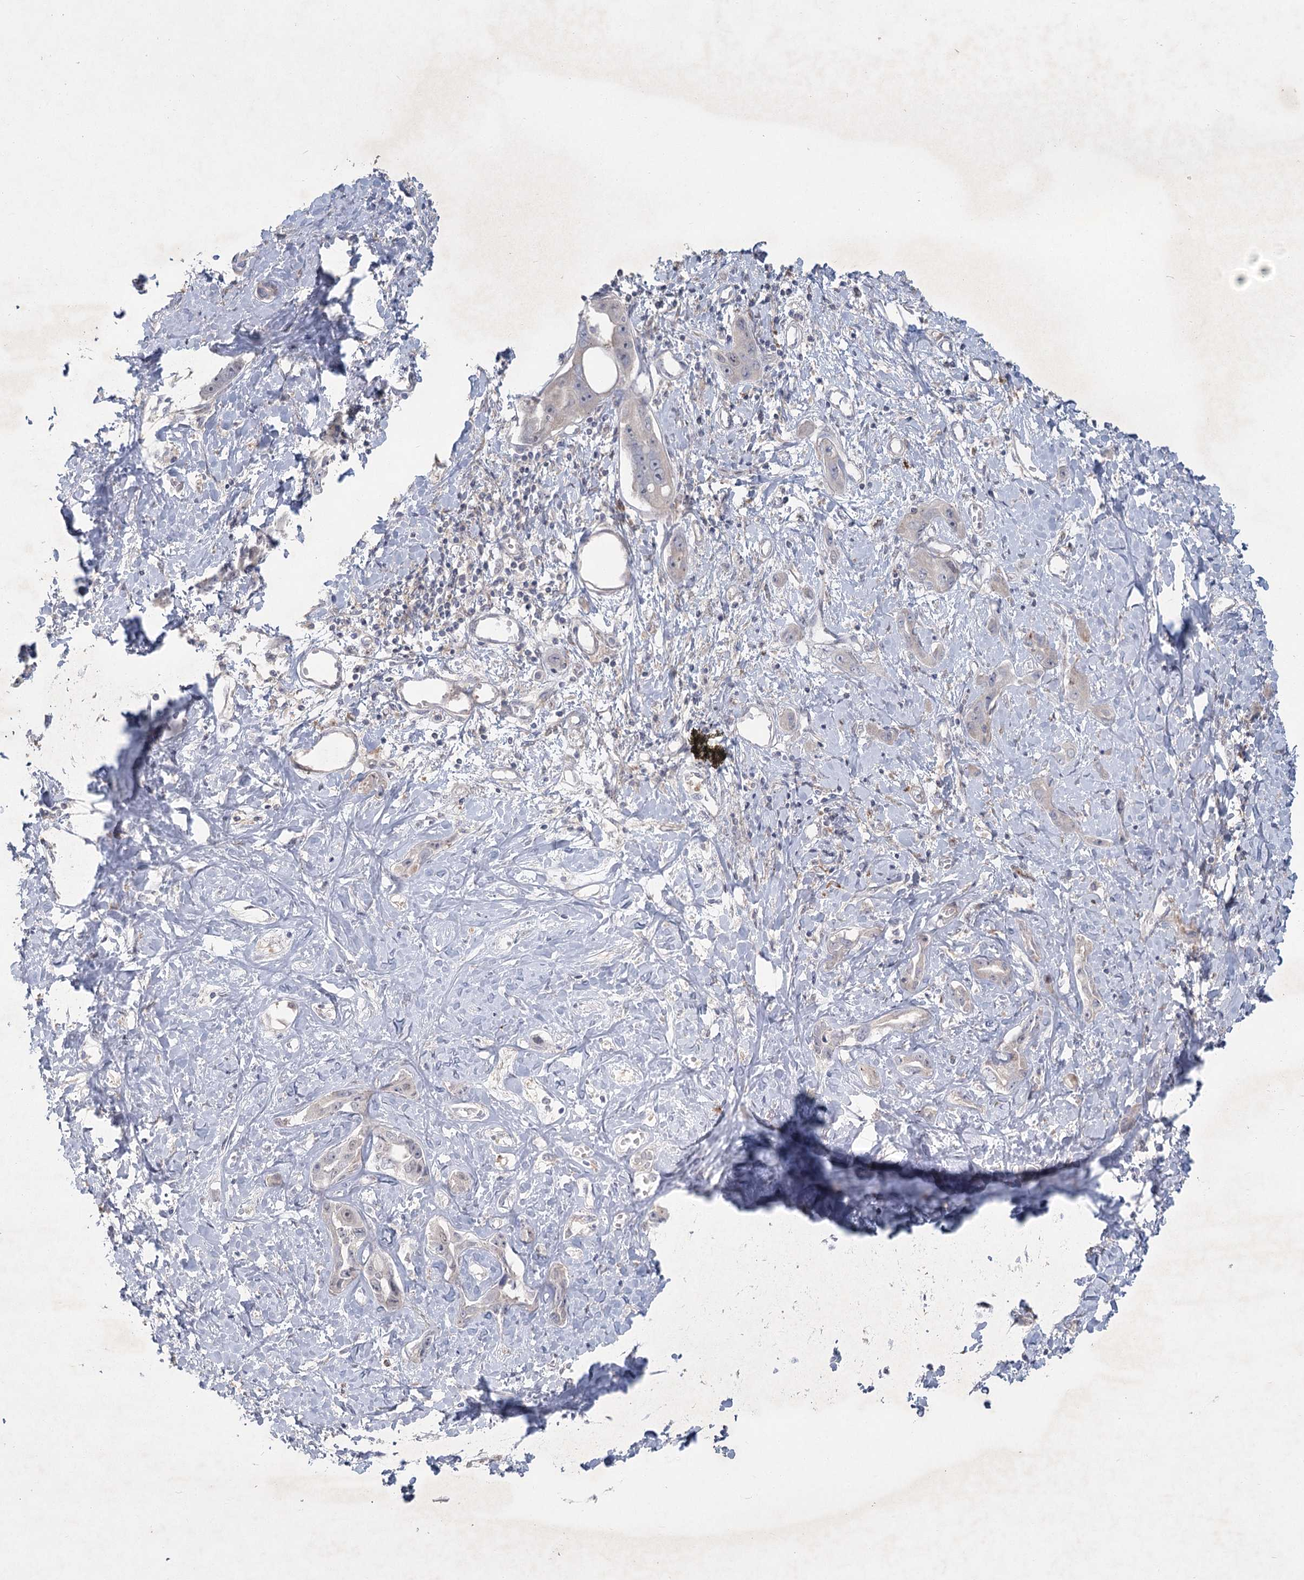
{"staining": {"intensity": "negative", "quantity": "none", "location": "none"}, "tissue": "liver cancer", "cell_type": "Tumor cells", "image_type": "cancer", "snomed": [{"axis": "morphology", "description": "Cholangiocarcinoma"}, {"axis": "topography", "description": "Liver"}], "caption": "An immunohistochemistry (IHC) image of cholangiocarcinoma (liver) is shown. There is no staining in tumor cells of cholangiocarcinoma (liver).", "gene": "FAM110C", "patient": {"sex": "male", "age": 59}}